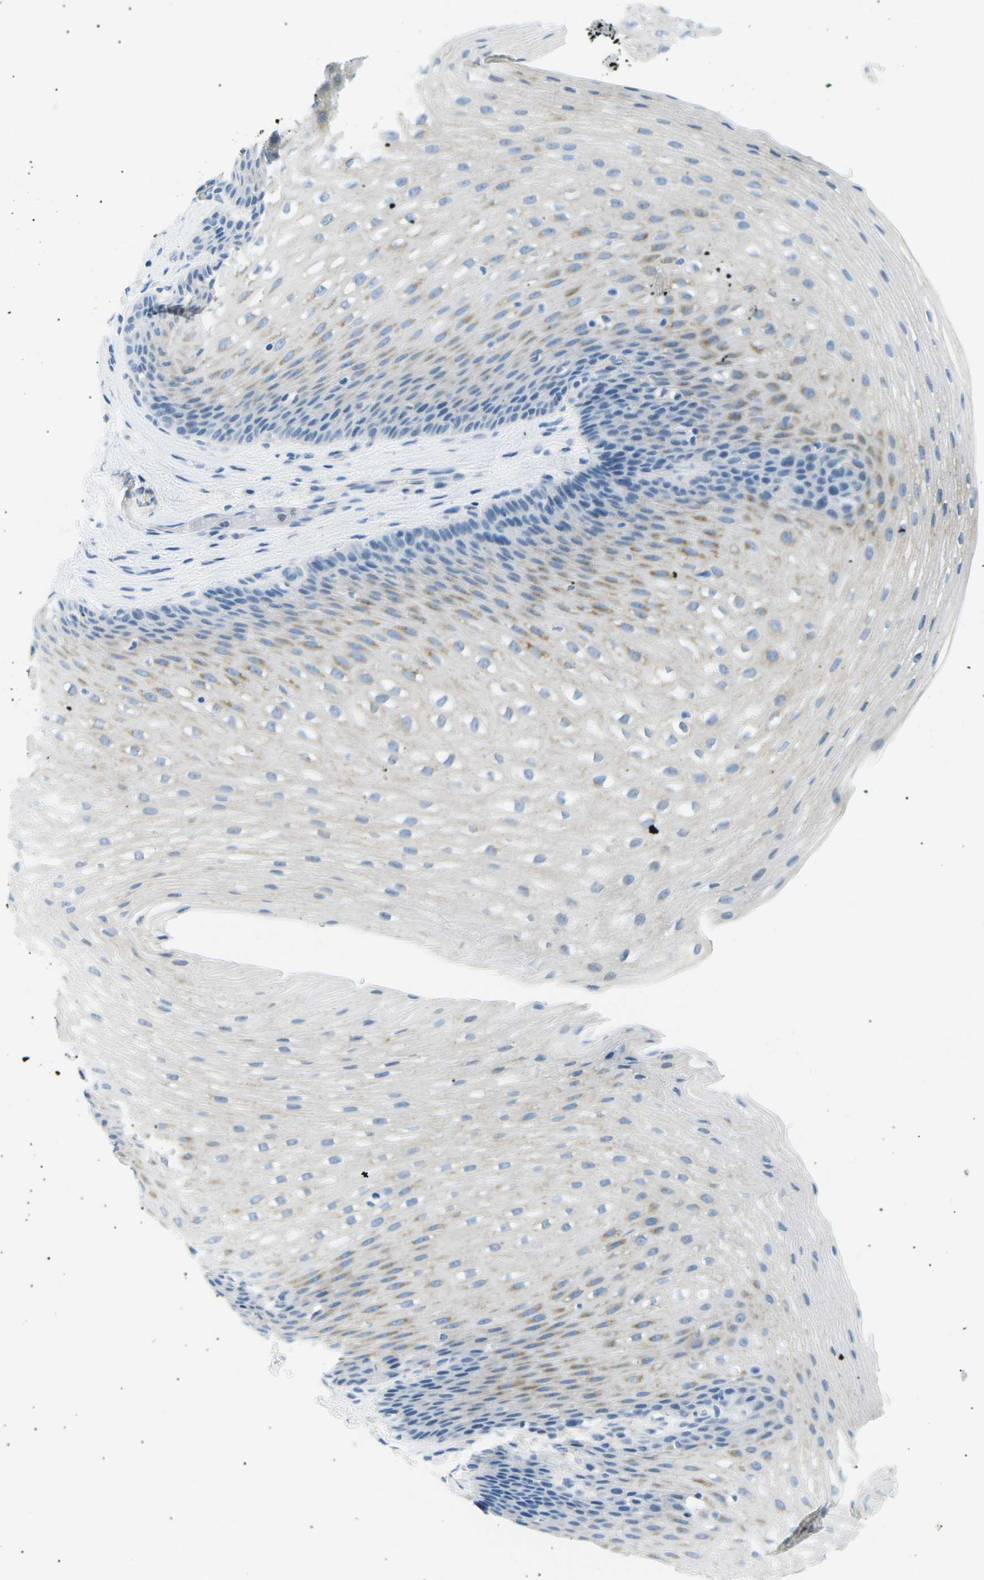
{"staining": {"intensity": "negative", "quantity": "none", "location": "none"}, "tissue": "esophagus", "cell_type": "Squamous epithelial cells", "image_type": "normal", "snomed": [{"axis": "morphology", "description": "Normal tissue, NOS"}, {"axis": "topography", "description": "Esophagus"}], "caption": "DAB (3,3'-diaminobenzidine) immunohistochemical staining of benign esophagus exhibits no significant positivity in squamous epithelial cells.", "gene": "SEPTIN5", "patient": {"sex": "male", "age": 48}}